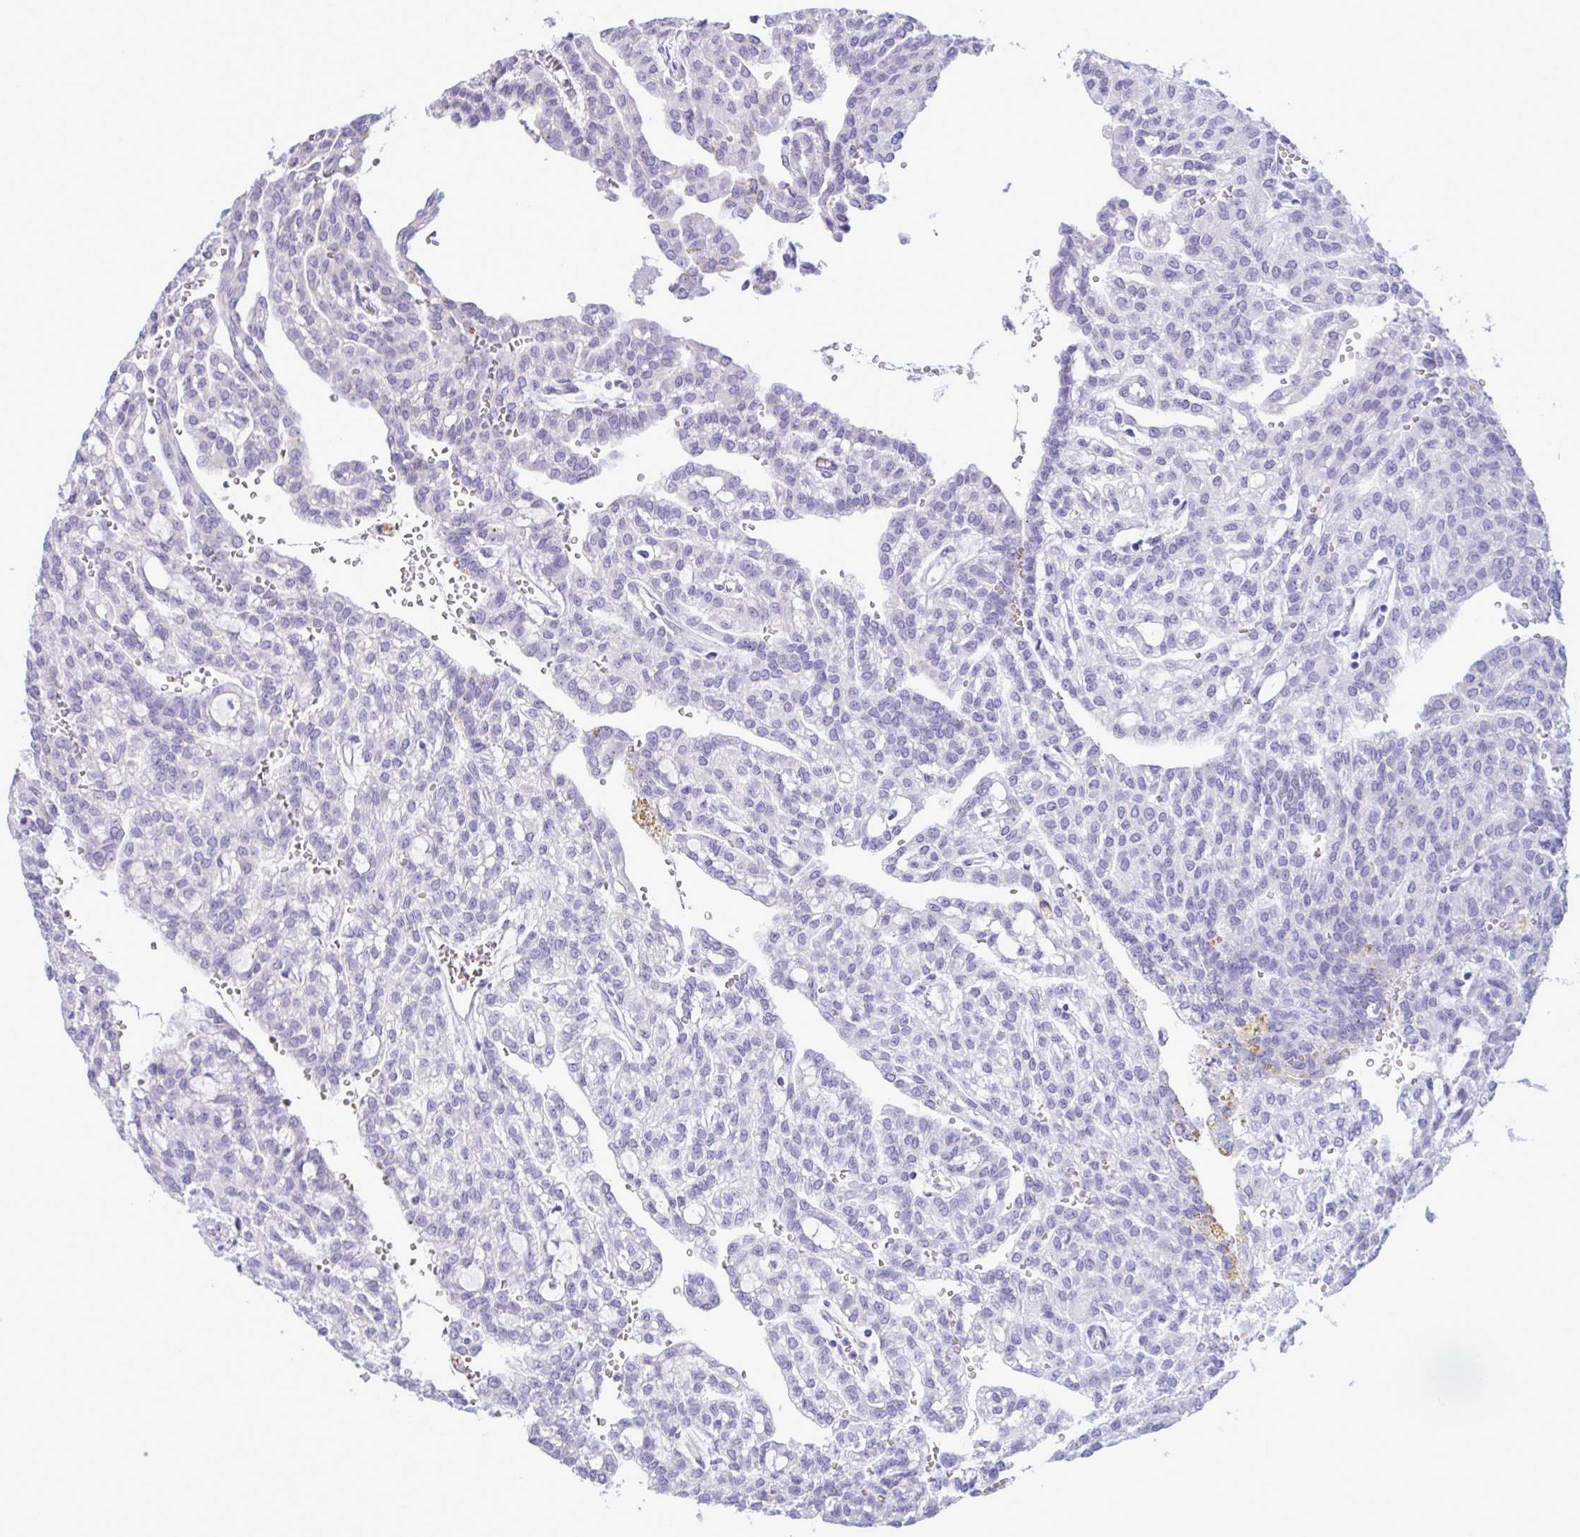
{"staining": {"intensity": "negative", "quantity": "none", "location": "none"}, "tissue": "renal cancer", "cell_type": "Tumor cells", "image_type": "cancer", "snomed": [{"axis": "morphology", "description": "Adenocarcinoma, NOS"}, {"axis": "topography", "description": "Kidney"}], "caption": "An immunohistochemistry (IHC) image of renal cancer (adenocarcinoma) is shown. There is no staining in tumor cells of renal cancer (adenocarcinoma). (Immunohistochemistry, brightfield microscopy, high magnification).", "gene": "TENT5D", "patient": {"sex": "male", "age": 63}}